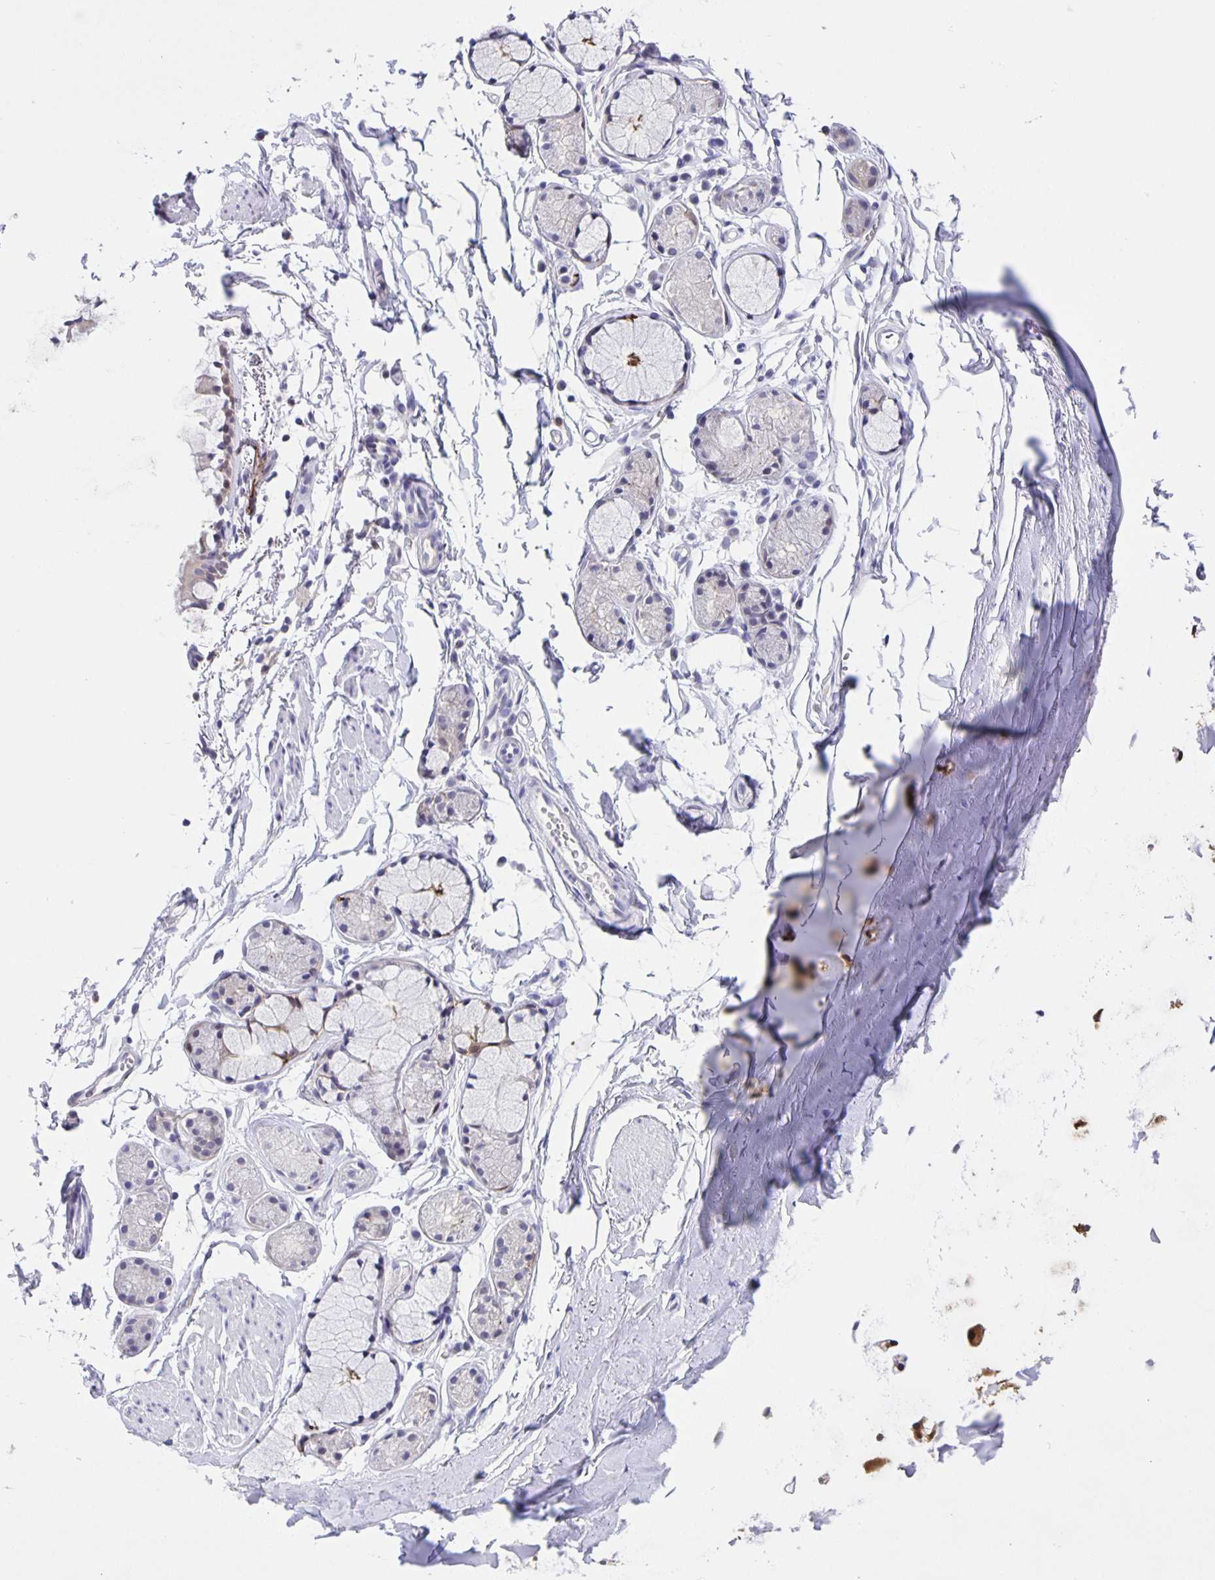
{"staining": {"intensity": "negative", "quantity": "none", "location": "none"}, "tissue": "adipose tissue", "cell_type": "Adipocytes", "image_type": "normal", "snomed": [{"axis": "morphology", "description": "Normal tissue, NOS"}, {"axis": "topography", "description": "Cartilage tissue"}, {"axis": "topography", "description": "Bronchus"}, {"axis": "topography", "description": "Peripheral nerve tissue"}], "caption": "This micrograph is of normal adipose tissue stained with IHC to label a protein in brown with the nuclei are counter-stained blue. There is no positivity in adipocytes. The staining is performed using DAB (3,3'-diaminobenzidine) brown chromogen with nuclei counter-stained in using hematoxylin.", "gene": "MARCHF6", "patient": {"sex": "female", "age": 59}}